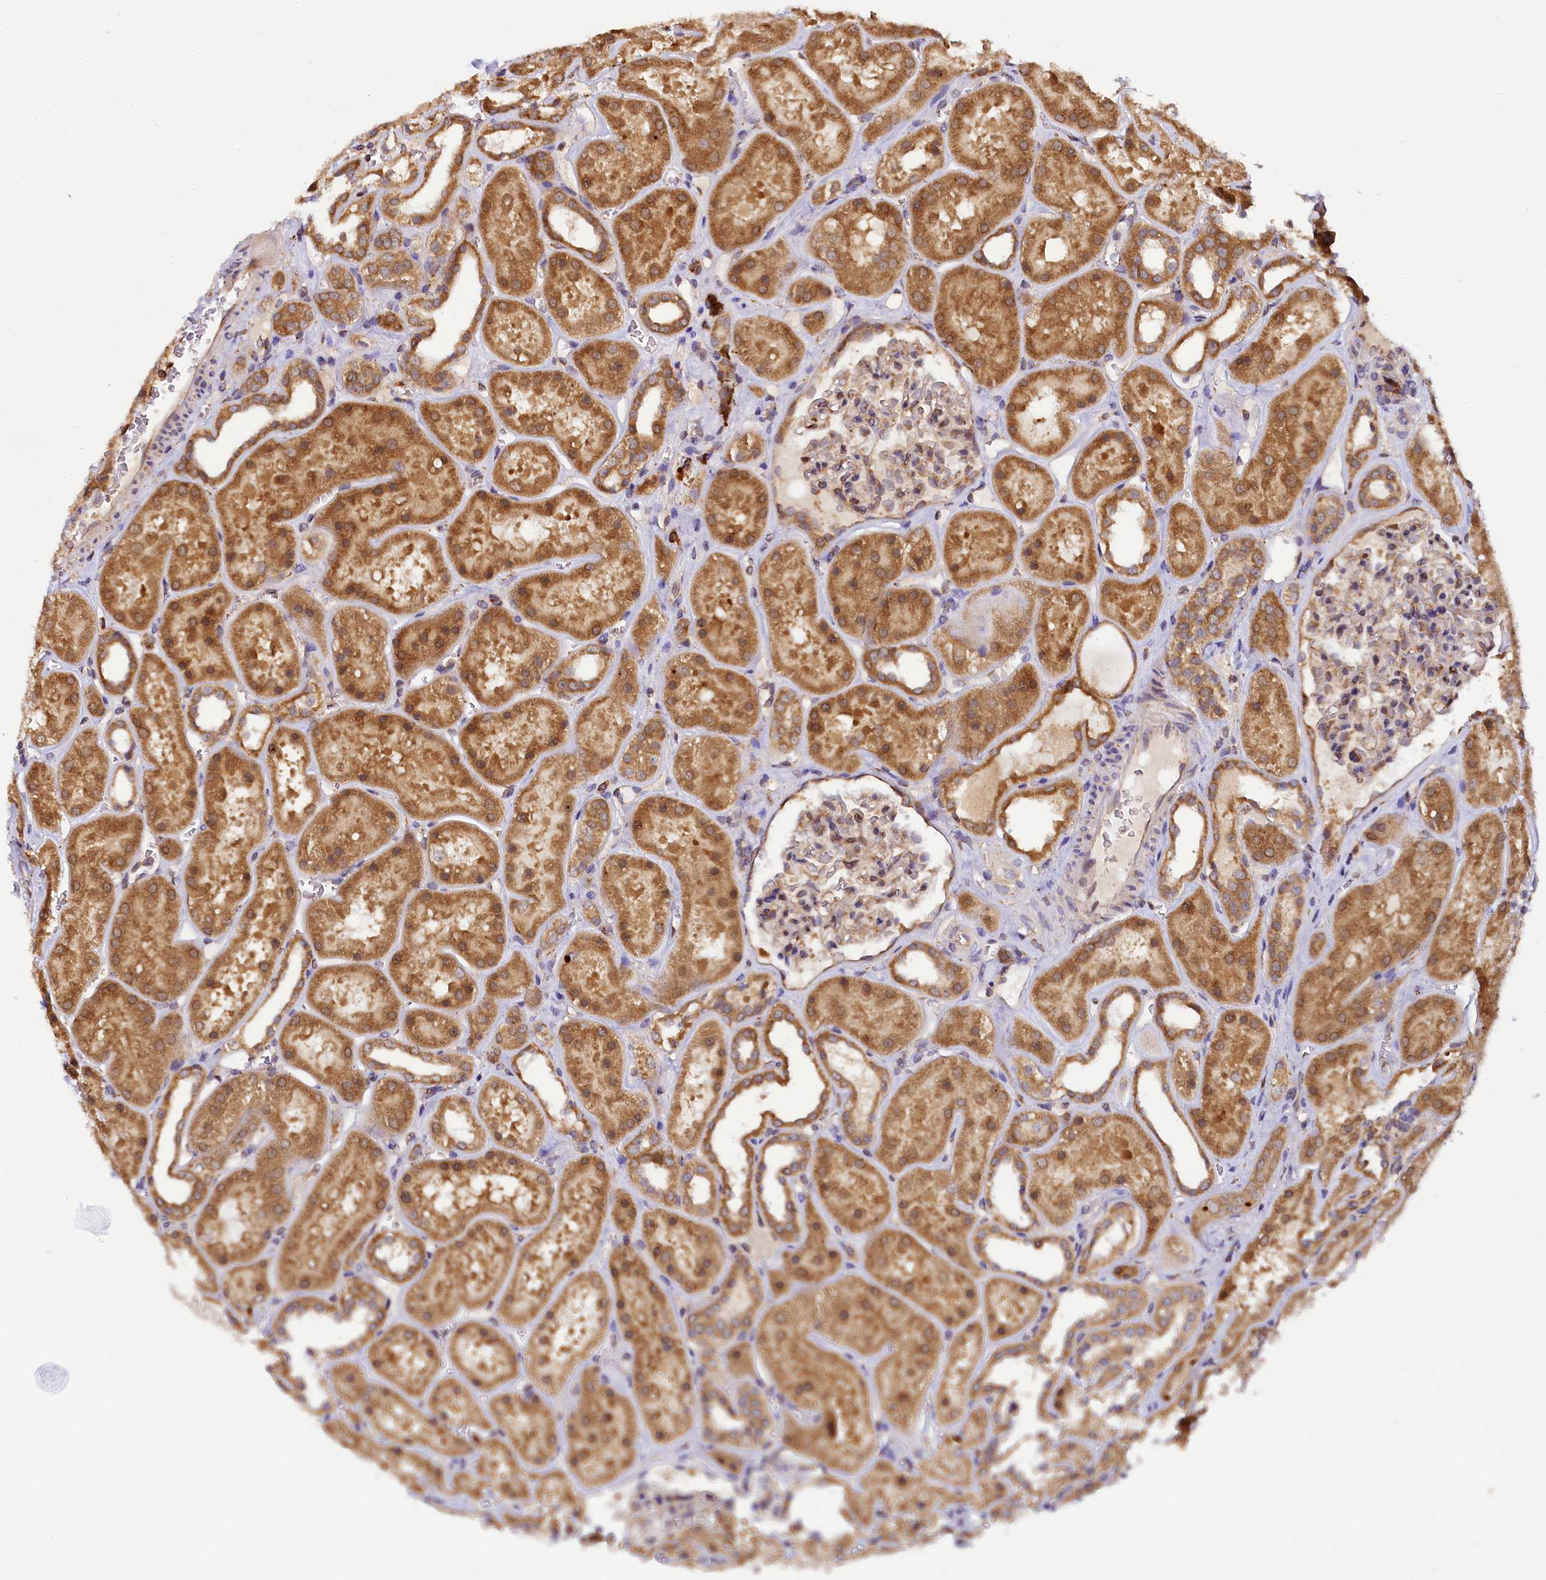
{"staining": {"intensity": "moderate", "quantity": "<25%", "location": "cytoplasmic/membranous,nuclear"}, "tissue": "kidney", "cell_type": "Cells in glomeruli", "image_type": "normal", "snomed": [{"axis": "morphology", "description": "Normal tissue, NOS"}, {"axis": "topography", "description": "Kidney"}], "caption": "A low amount of moderate cytoplasmic/membranous,nuclear expression is appreciated in about <25% of cells in glomeruli in unremarkable kidney. (DAB IHC, brown staining for protein, blue staining for nuclei).", "gene": "UFM1", "patient": {"sex": "female", "age": 41}}